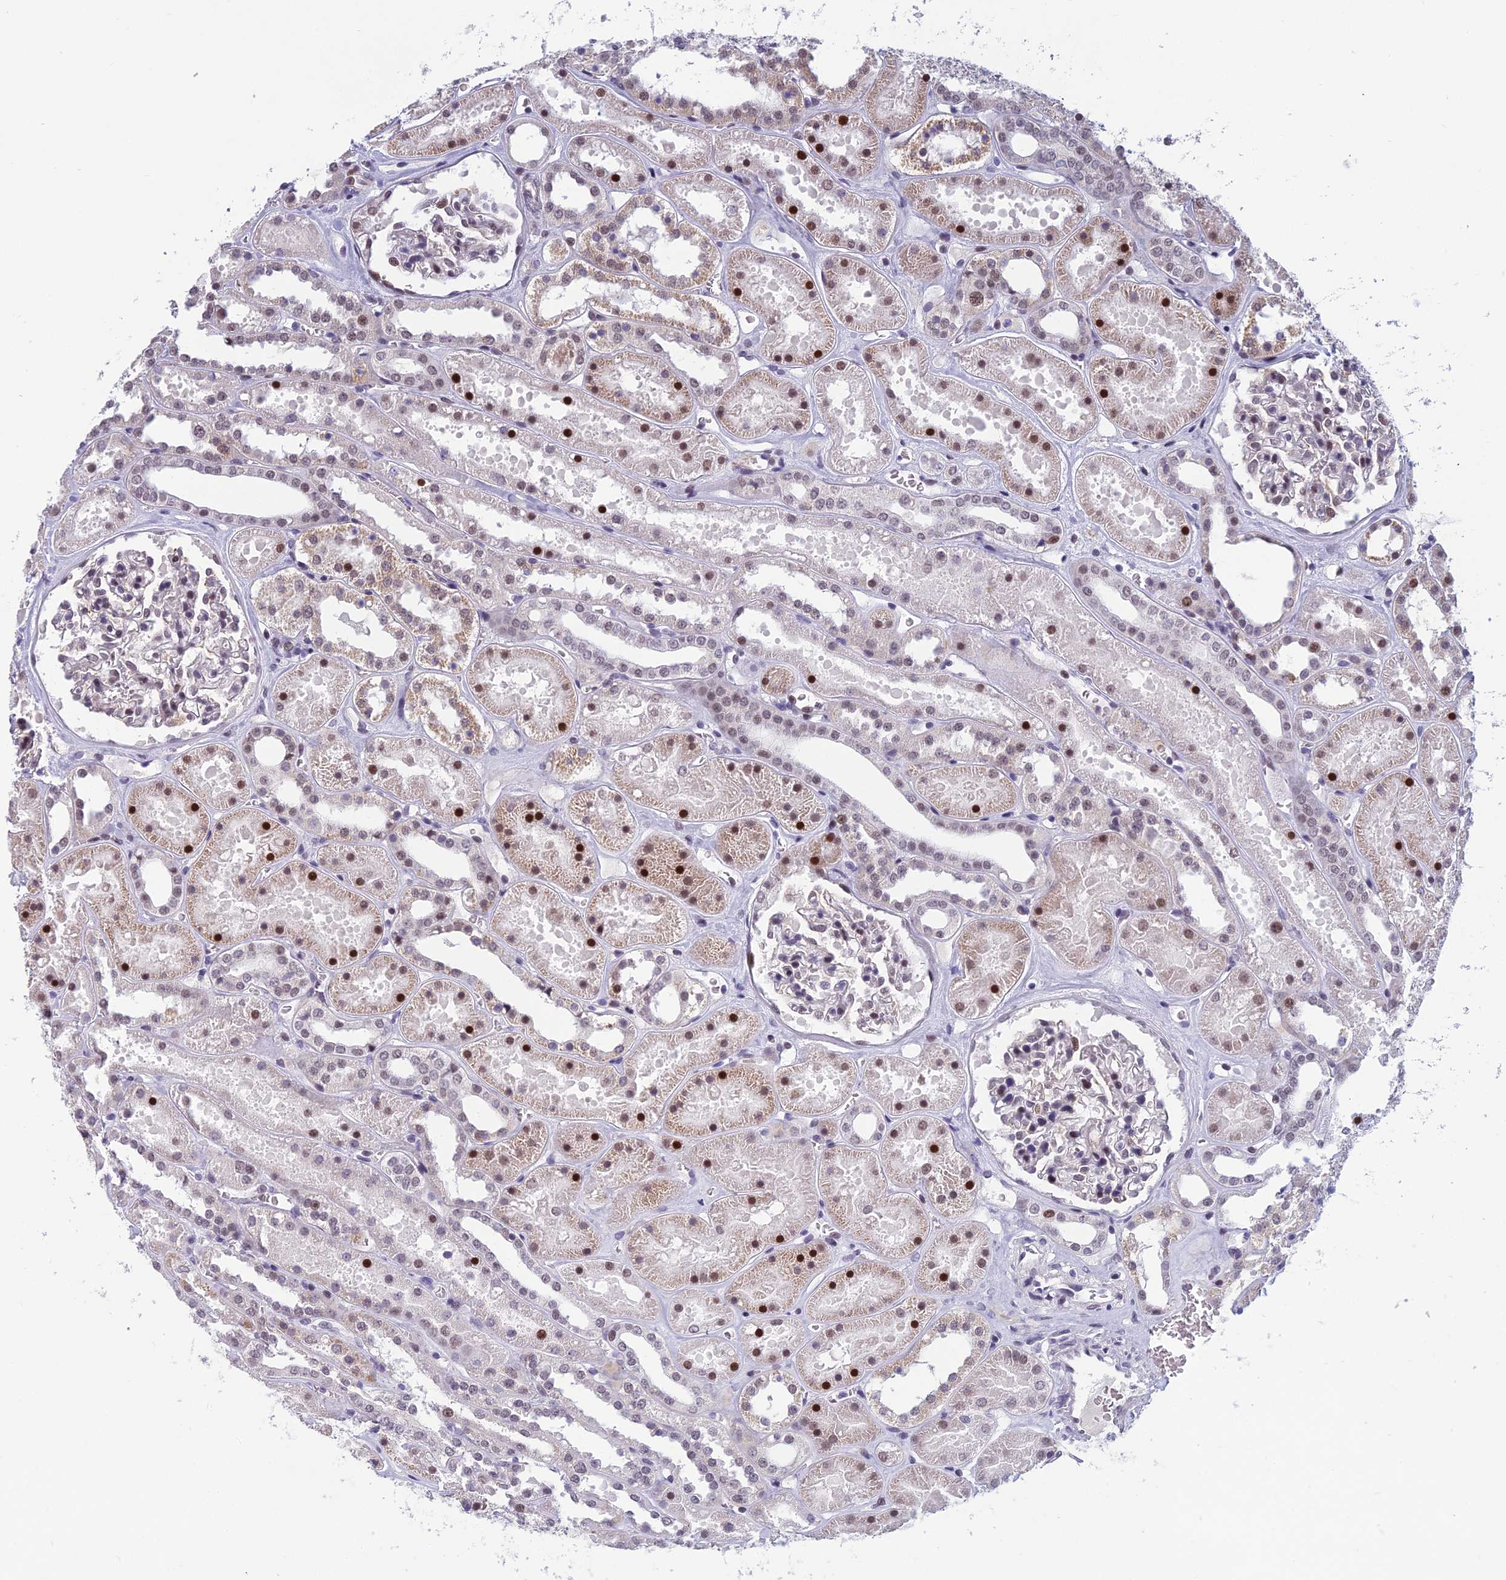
{"staining": {"intensity": "moderate", "quantity": "<25%", "location": "nuclear"}, "tissue": "kidney", "cell_type": "Cells in glomeruli", "image_type": "normal", "snomed": [{"axis": "morphology", "description": "Normal tissue, NOS"}, {"axis": "topography", "description": "Kidney"}], "caption": "This micrograph reveals normal kidney stained with immunohistochemistry to label a protein in brown. The nuclear of cells in glomeruli show moderate positivity for the protein. Nuclei are counter-stained blue.", "gene": "RGS17", "patient": {"sex": "female", "age": 41}}